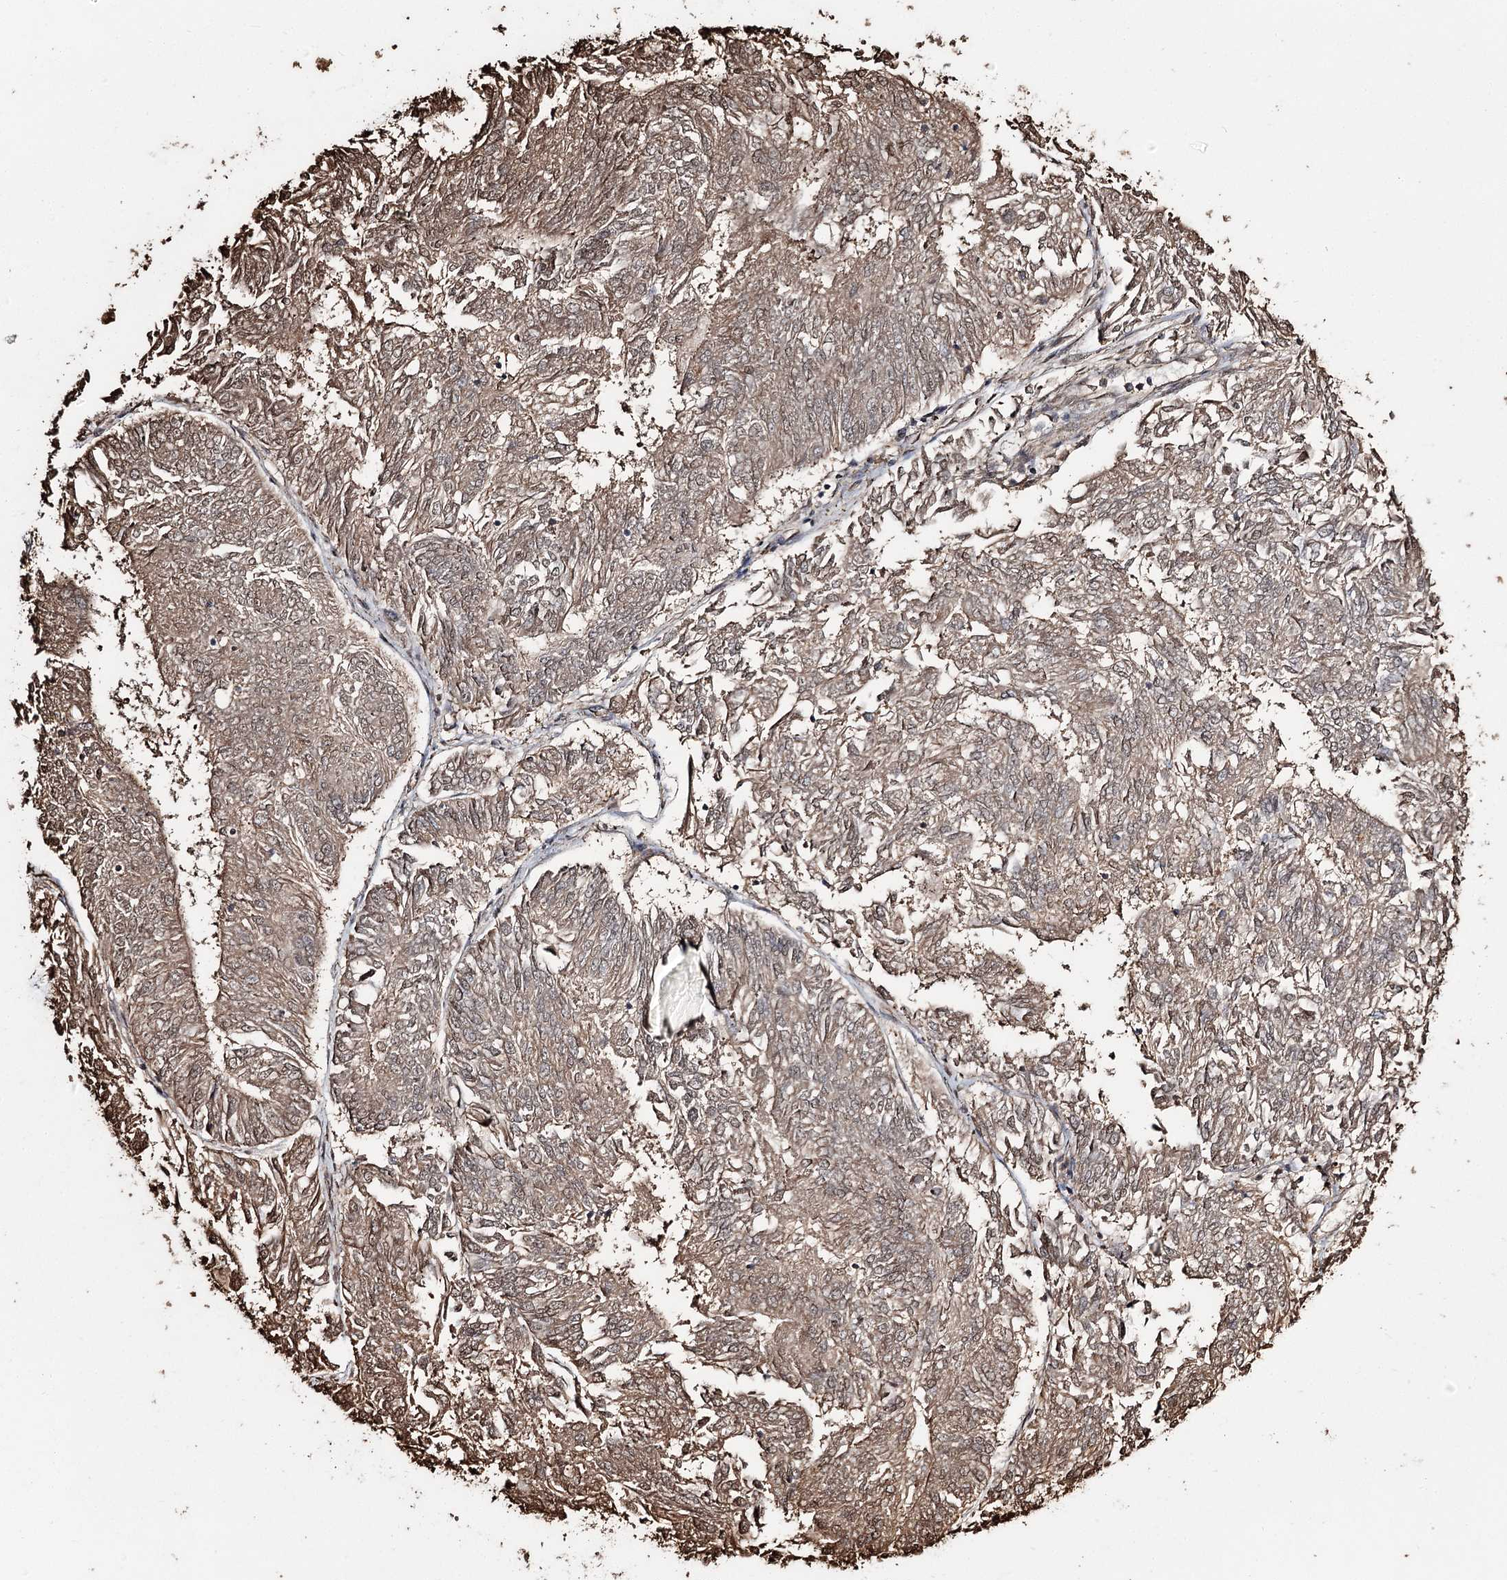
{"staining": {"intensity": "moderate", "quantity": ">75%", "location": "cytoplasmic/membranous"}, "tissue": "endometrial cancer", "cell_type": "Tumor cells", "image_type": "cancer", "snomed": [{"axis": "morphology", "description": "Adenocarcinoma, NOS"}, {"axis": "topography", "description": "Endometrium"}], "caption": "A histopathology image of endometrial cancer (adenocarcinoma) stained for a protein reveals moderate cytoplasmic/membranous brown staining in tumor cells.", "gene": "PLCH1", "patient": {"sex": "female", "age": 86}}